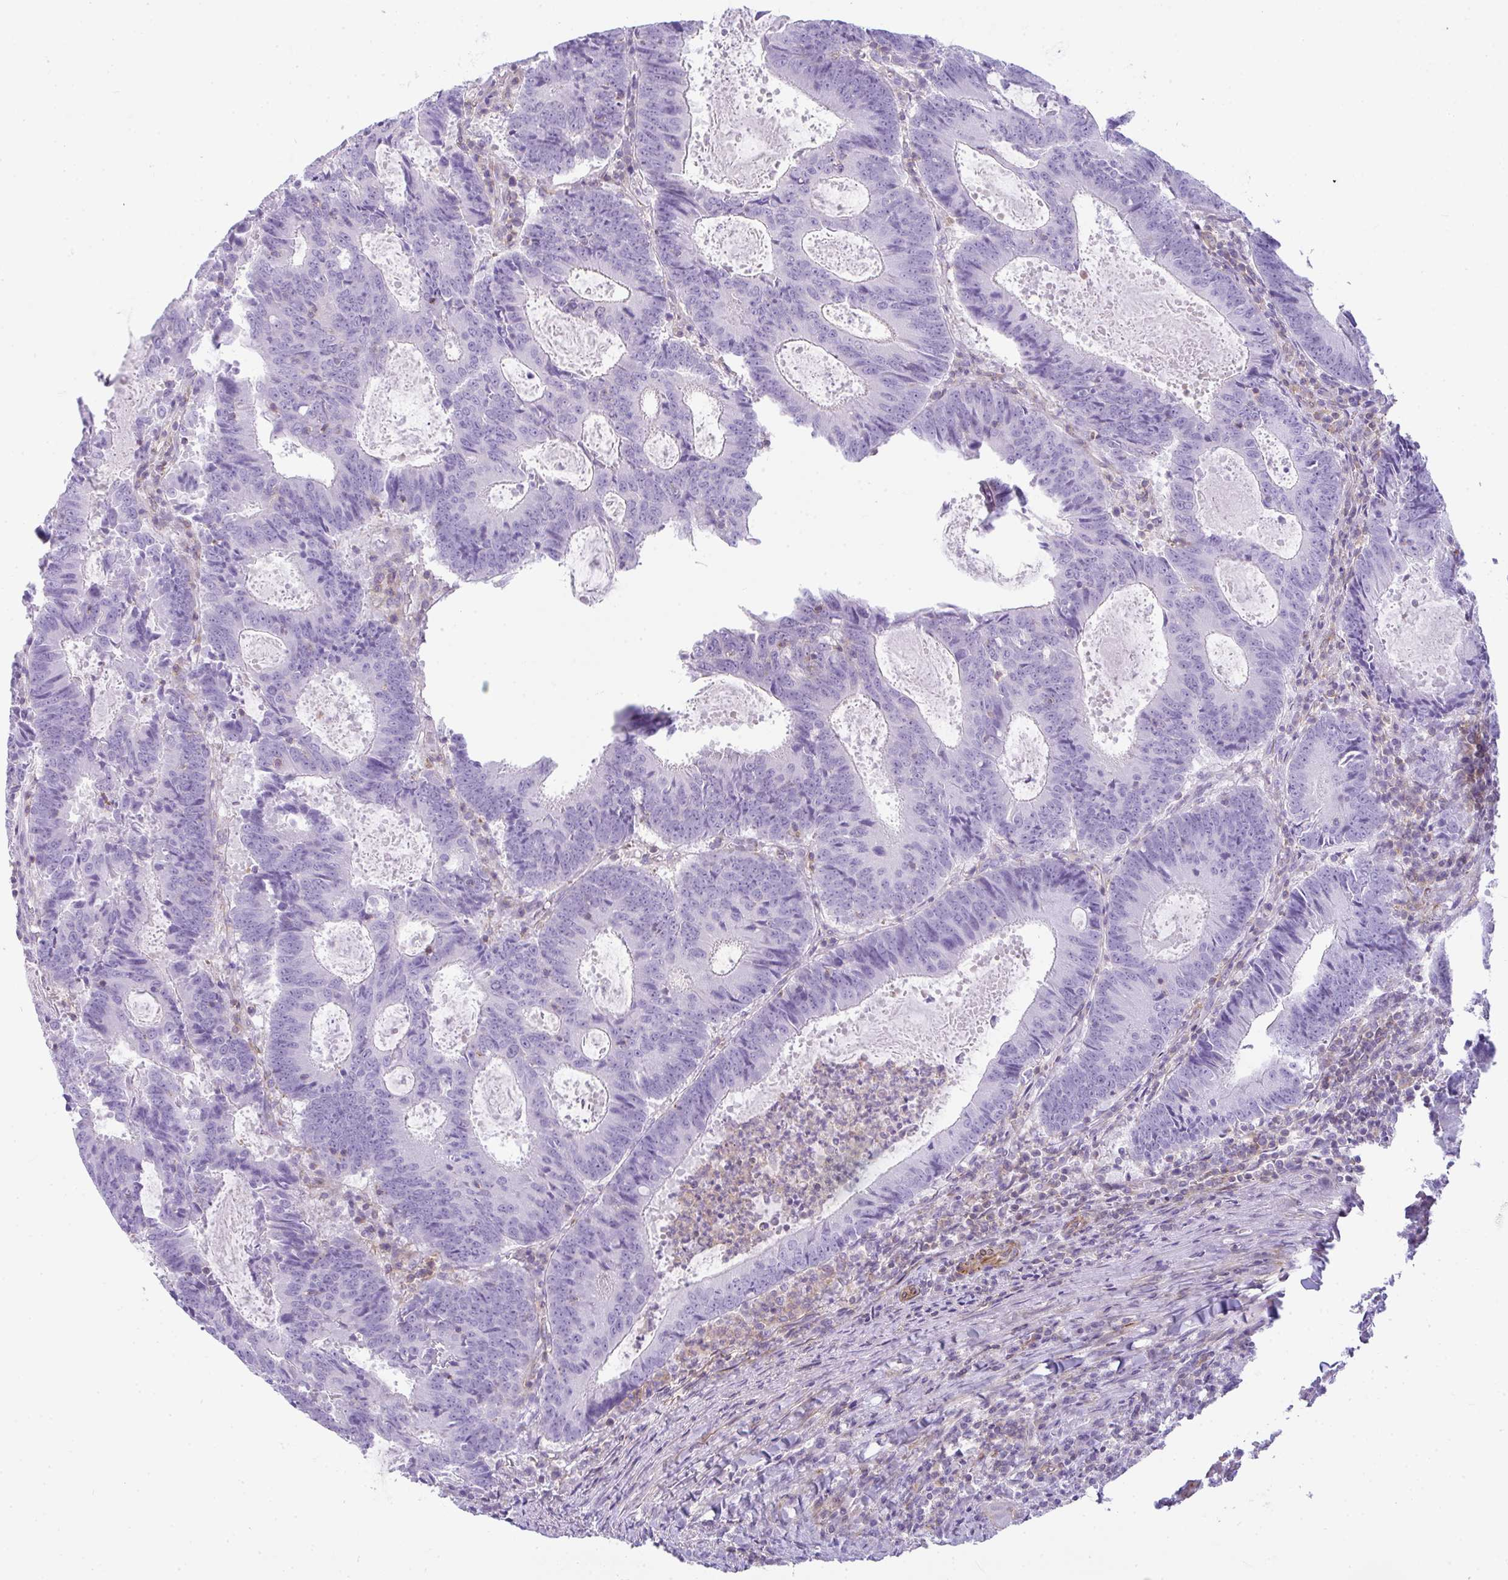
{"staining": {"intensity": "negative", "quantity": "none", "location": "none"}, "tissue": "colorectal cancer", "cell_type": "Tumor cells", "image_type": "cancer", "snomed": [{"axis": "morphology", "description": "Adenocarcinoma, NOS"}, {"axis": "topography", "description": "Colon"}], "caption": "Colorectal cancer stained for a protein using IHC demonstrates no staining tumor cells.", "gene": "CDRT15", "patient": {"sex": "male", "age": 67}}